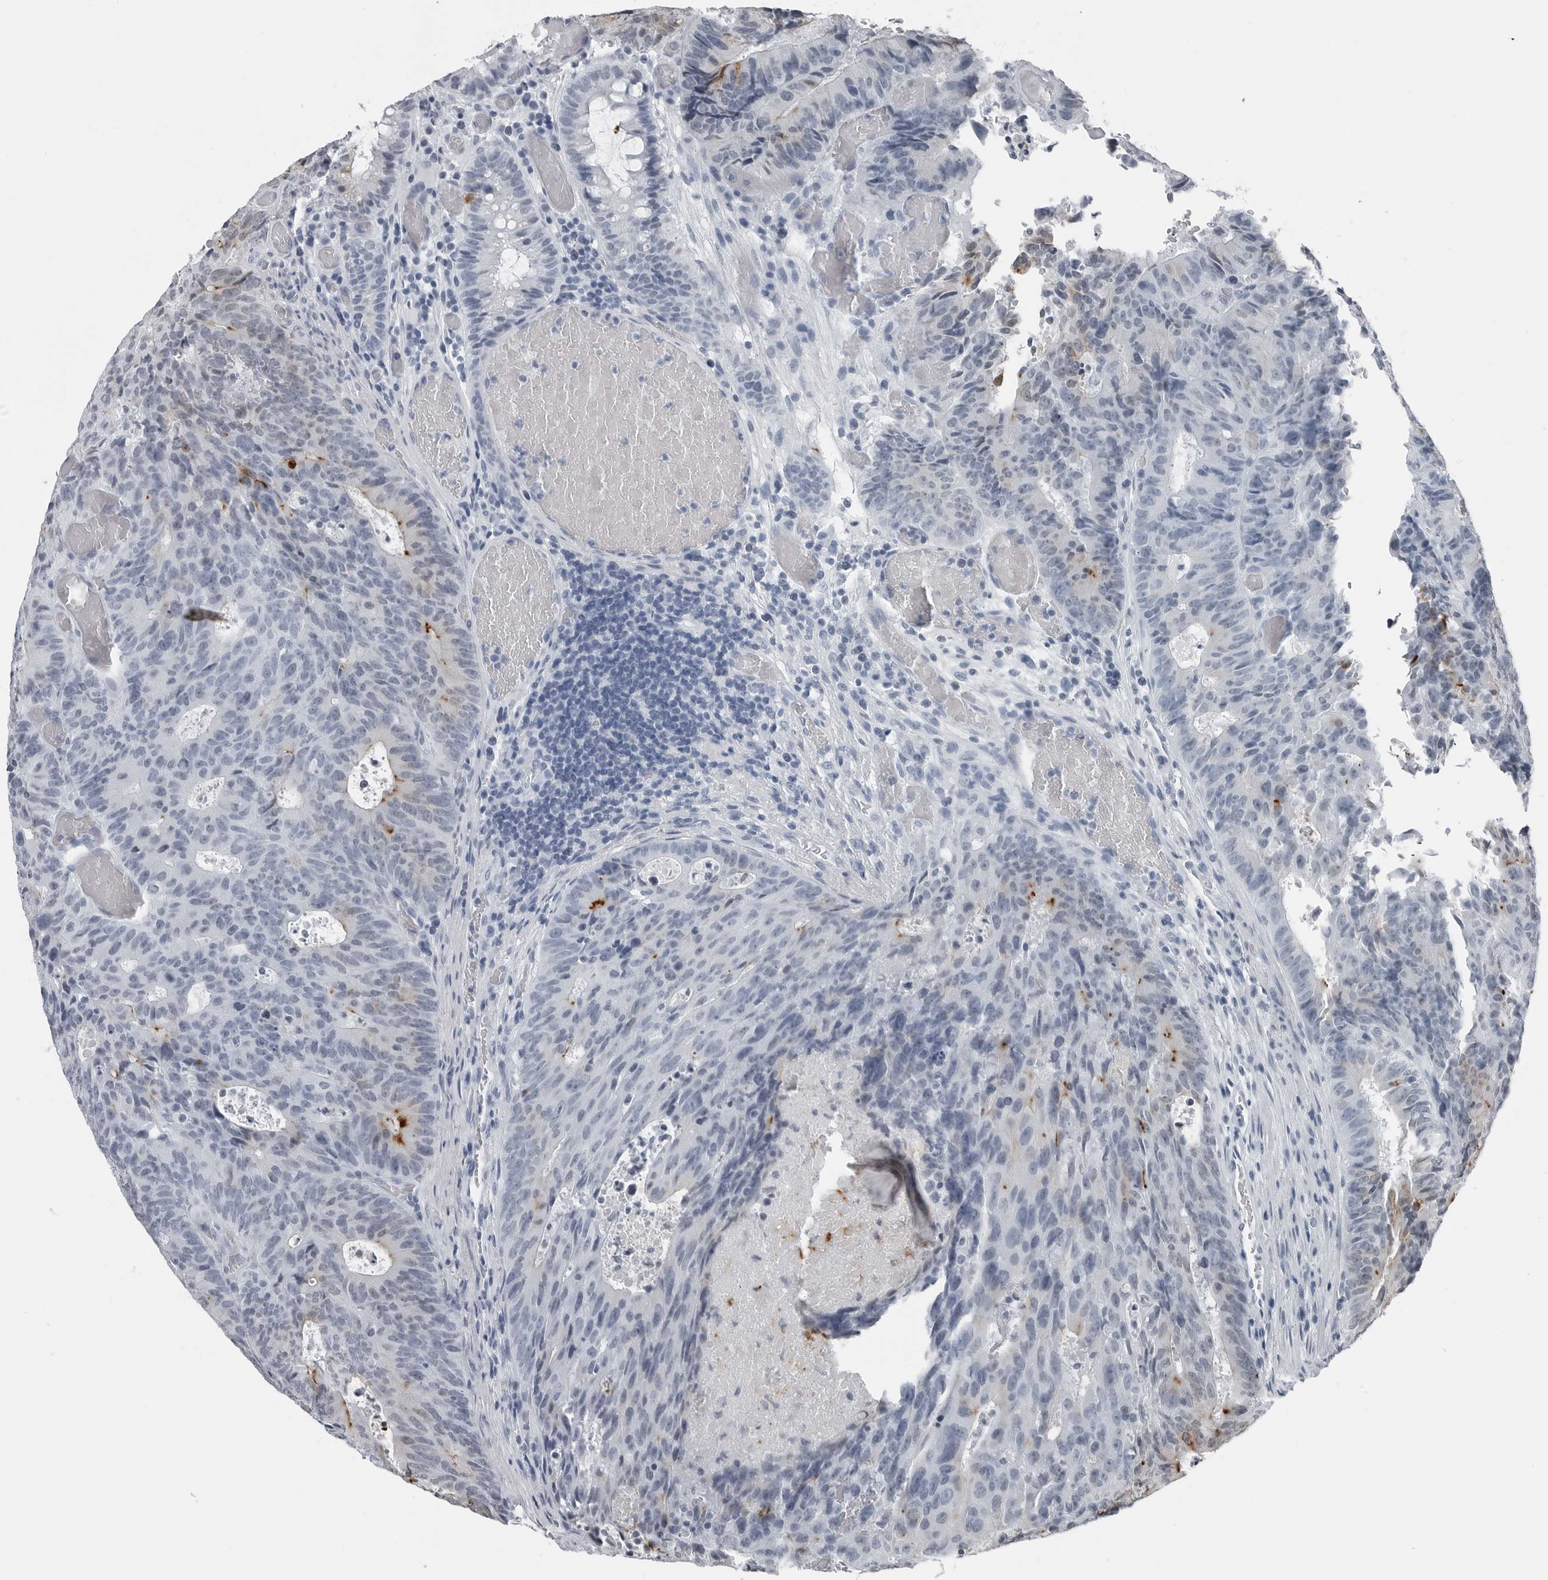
{"staining": {"intensity": "negative", "quantity": "none", "location": "none"}, "tissue": "colorectal cancer", "cell_type": "Tumor cells", "image_type": "cancer", "snomed": [{"axis": "morphology", "description": "Adenocarcinoma, NOS"}, {"axis": "topography", "description": "Colon"}], "caption": "Immunohistochemical staining of human adenocarcinoma (colorectal) demonstrates no significant staining in tumor cells.", "gene": "SPINK1", "patient": {"sex": "male", "age": 87}}